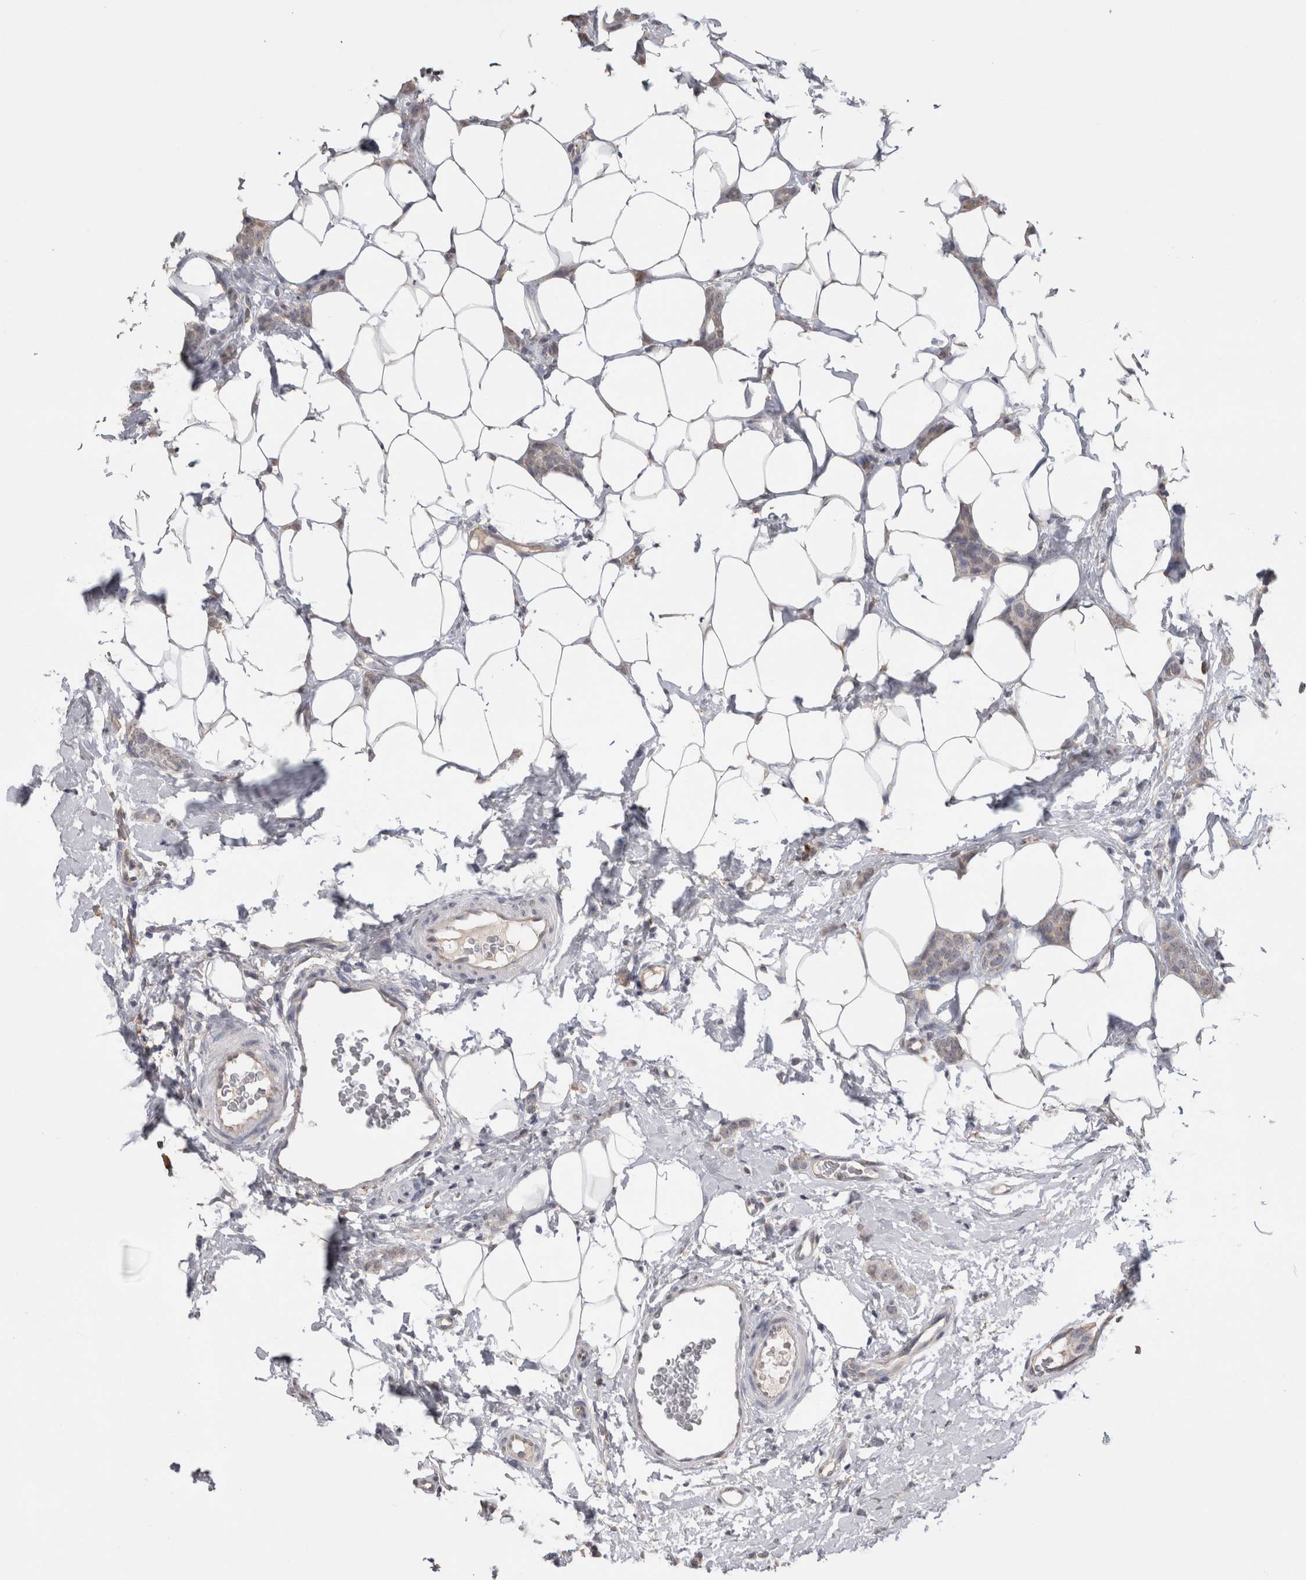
{"staining": {"intensity": "negative", "quantity": "none", "location": "none"}, "tissue": "breast cancer", "cell_type": "Tumor cells", "image_type": "cancer", "snomed": [{"axis": "morphology", "description": "Lobular carcinoma"}, {"axis": "topography", "description": "Skin"}, {"axis": "topography", "description": "Breast"}], "caption": "This micrograph is of breast cancer (lobular carcinoma) stained with immunohistochemistry (IHC) to label a protein in brown with the nuclei are counter-stained blue. There is no positivity in tumor cells.", "gene": "NOMO1", "patient": {"sex": "female", "age": 46}}